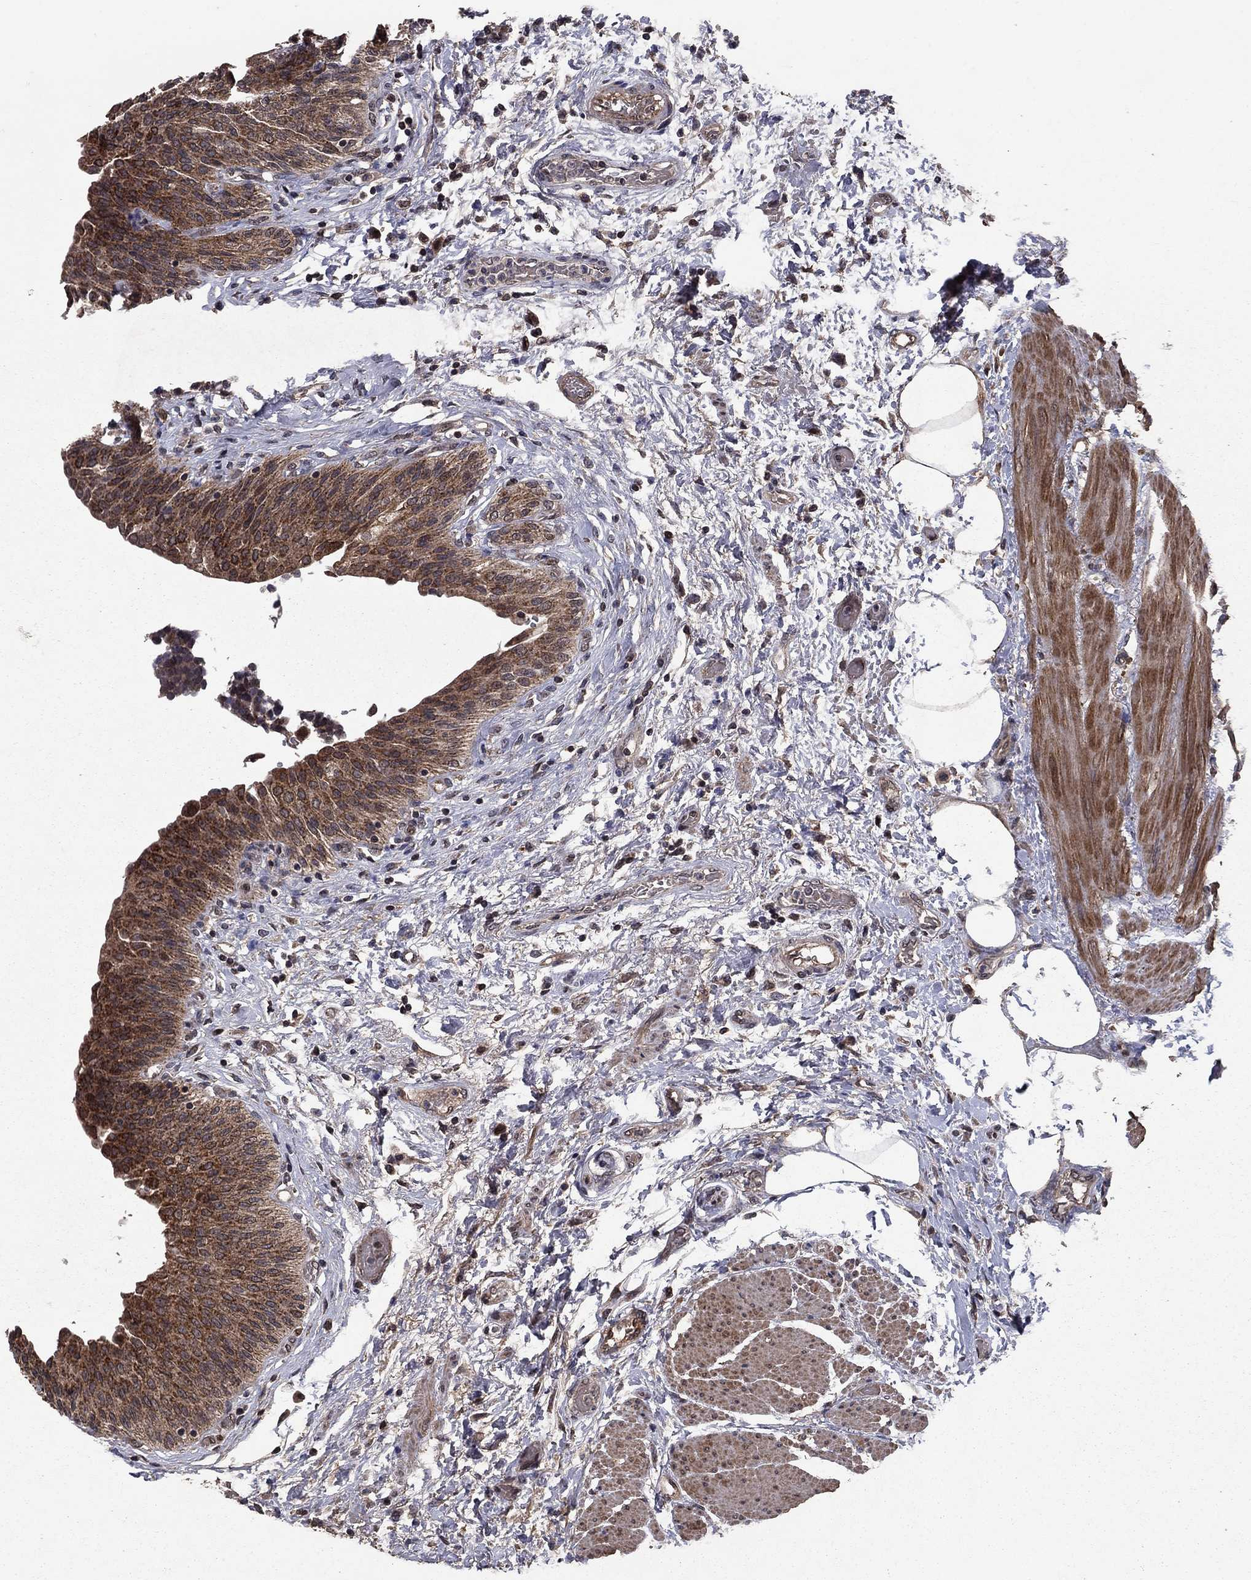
{"staining": {"intensity": "strong", "quantity": ">75%", "location": "cytoplasmic/membranous"}, "tissue": "urinary bladder", "cell_type": "Urothelial cells", "image_type": "normal", "snomed": [{"axis": "morphology", "description": "Normal tissue, NOS"}, {"axis": "morphology", "description": "Metaplasia, NOS"}, {"axis": "topography", "description": "Urinary bladder"}], "caption": "The micrograph demonstrates staining of normal urinary bladder, revealing strong cytoplasmic/membranous protein expression (brown color) within urothelial cells.", "gene": "DHRS1", "patient": {"sex": "male", "age": 68}}